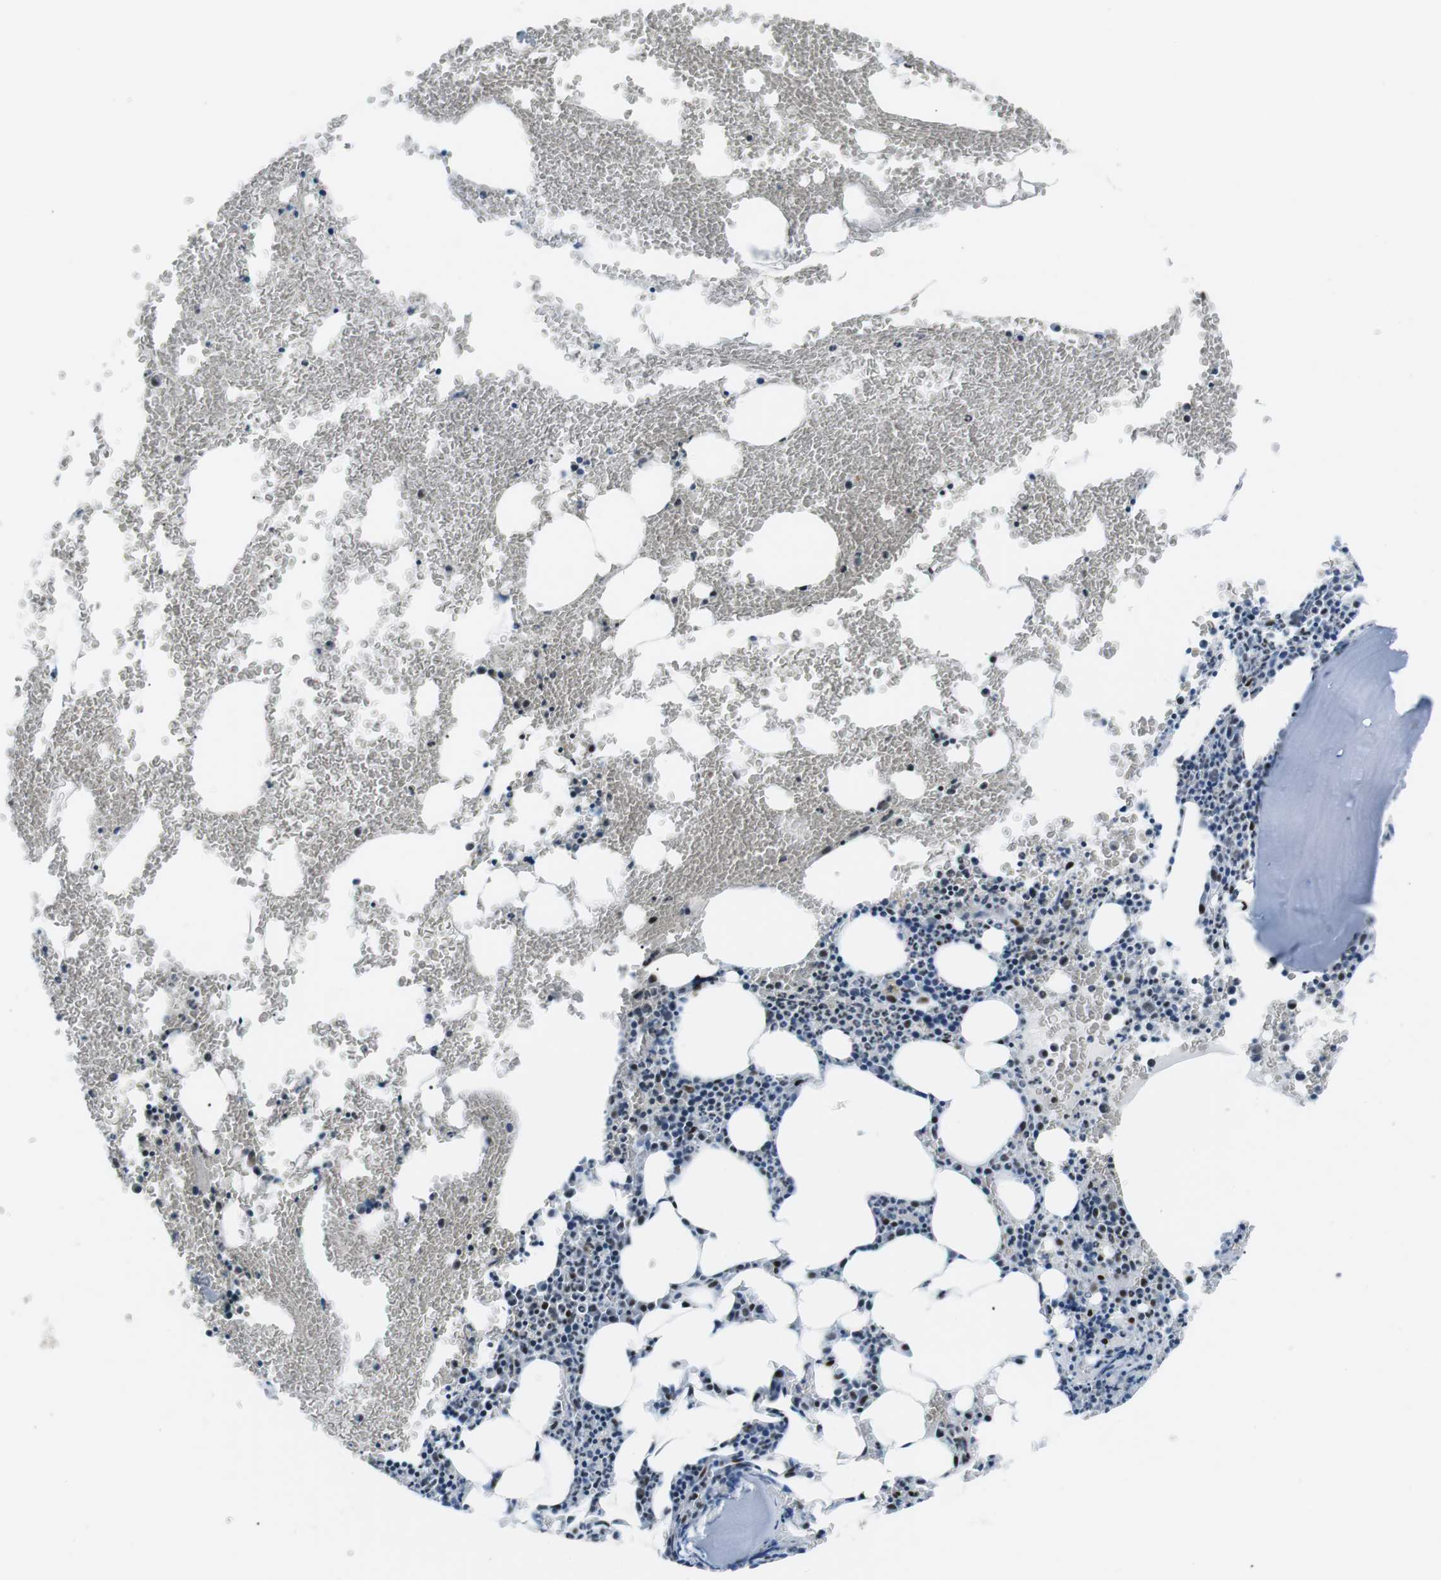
{"staining": {"intensity": "strong", "quantity": "25%-75%", "location": "nuclear"}, "tissue": "bone marrow", "cell_type": "Hematopoietic cells", "image_type": "normal", "snomed": [{"axis": "morphology", "description": "Normal tissue, NOS"}, {"axis": "morphology", "description": "Inflammation, NOS"}, {"axis": "topography", "description": "Bone marrow"}], "caption": "This is a micrograph of immunohistochemistry staining of benign bone marrow, which shows strong staining in the nuclear of hematopoietic cells.", "gene": "PML", "patient": {"sex": "female", "age": 56}}